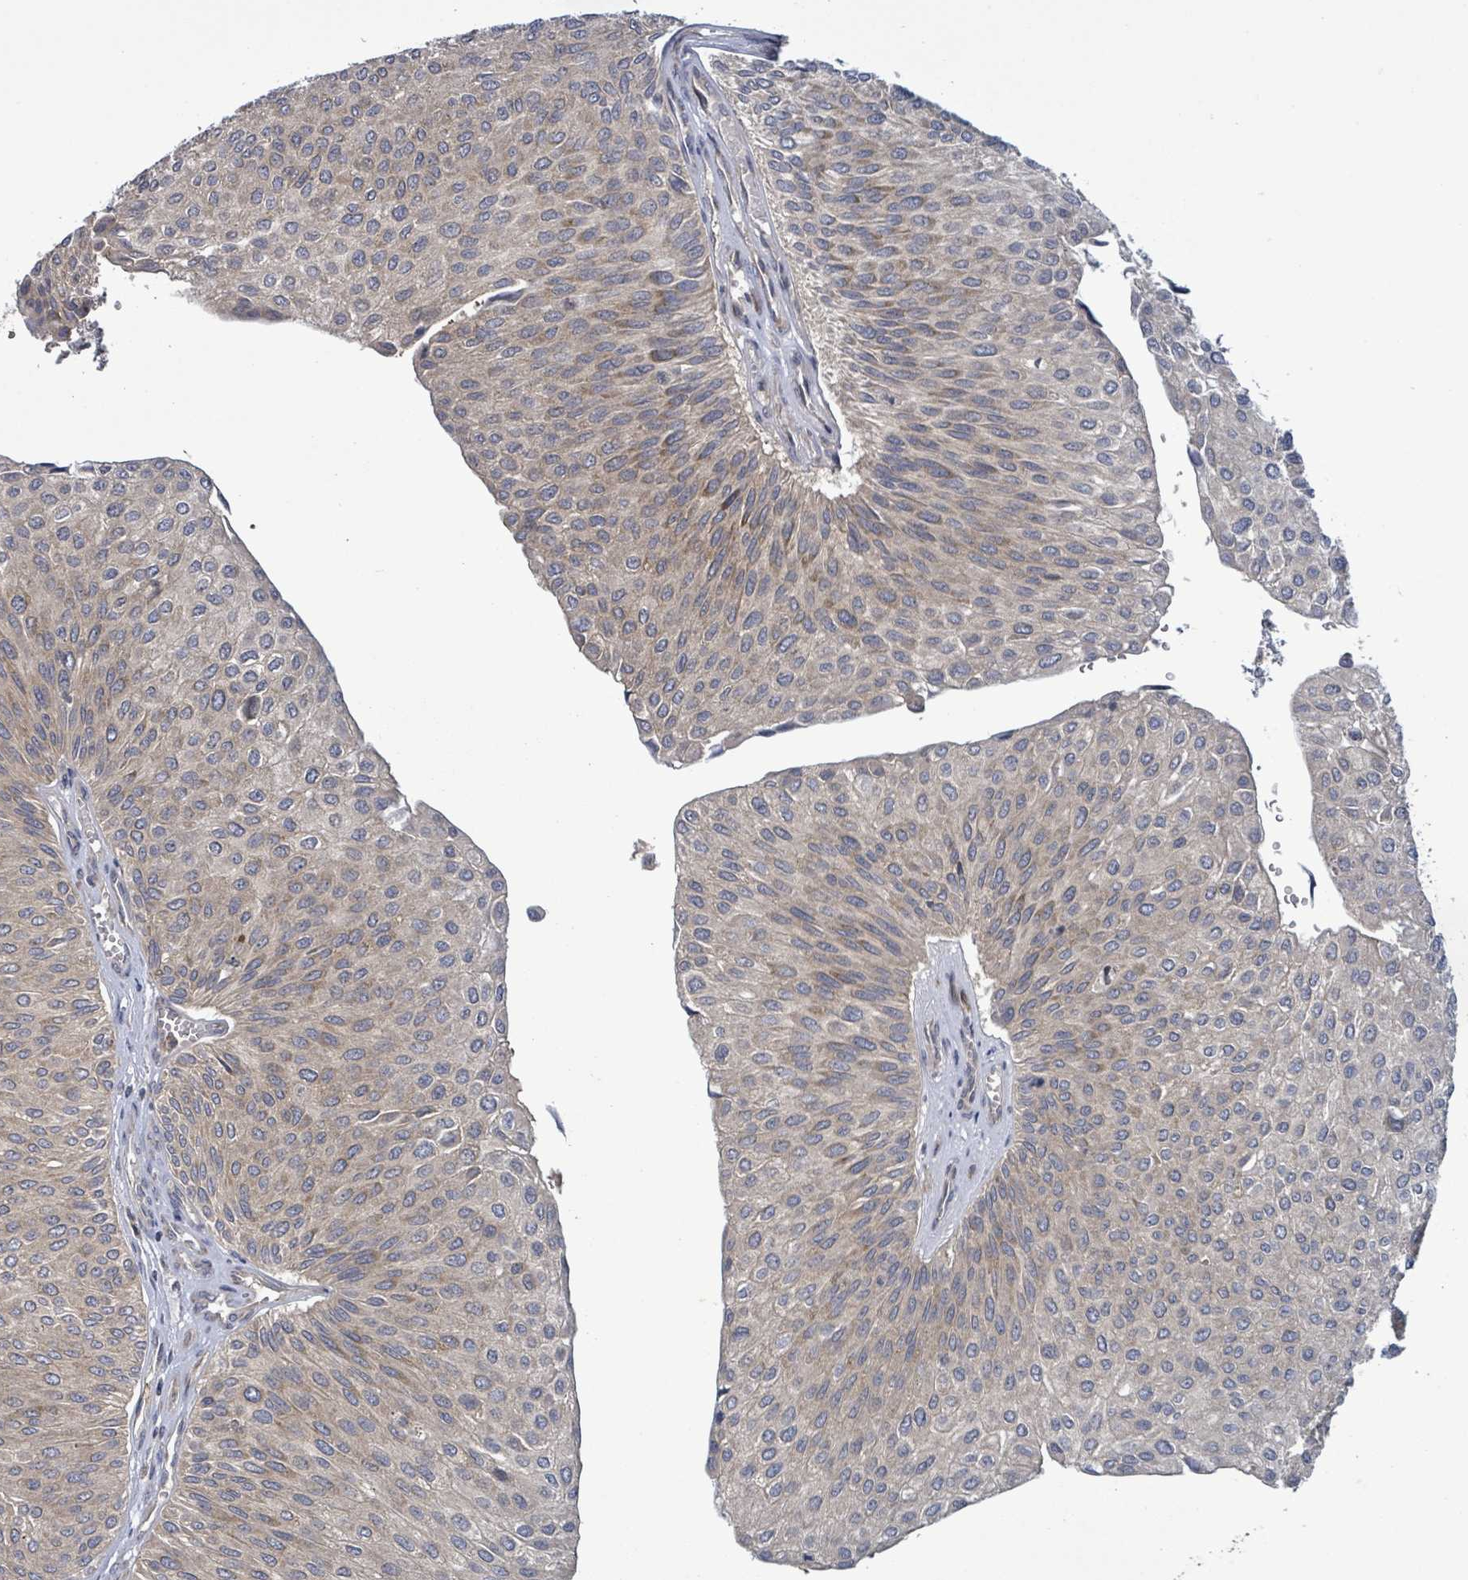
{"staining": {"intensity": "weak", "quantity": ">75%", "location": "cytoplasmic/membranous"}, "tissue": "urothelial cancer", "cell_type": "Tumor cells", "image_type": "cancer", "snomed": [{"axis": "morphology", "description": "Urothelial carcinoma, NOS"}, {"axis": "topography", "description": "Urinary bladder"}], "caption": "Tumor cells show low levels of weak cytoplasmic/membranous positivity in approximately >75% of cells in human urothelial cancer. (DAB = brown stain, brightfield microscopy at high magnification).", "gene": "SERPINE3", "patient": {"sex": "male", "age": 67}}